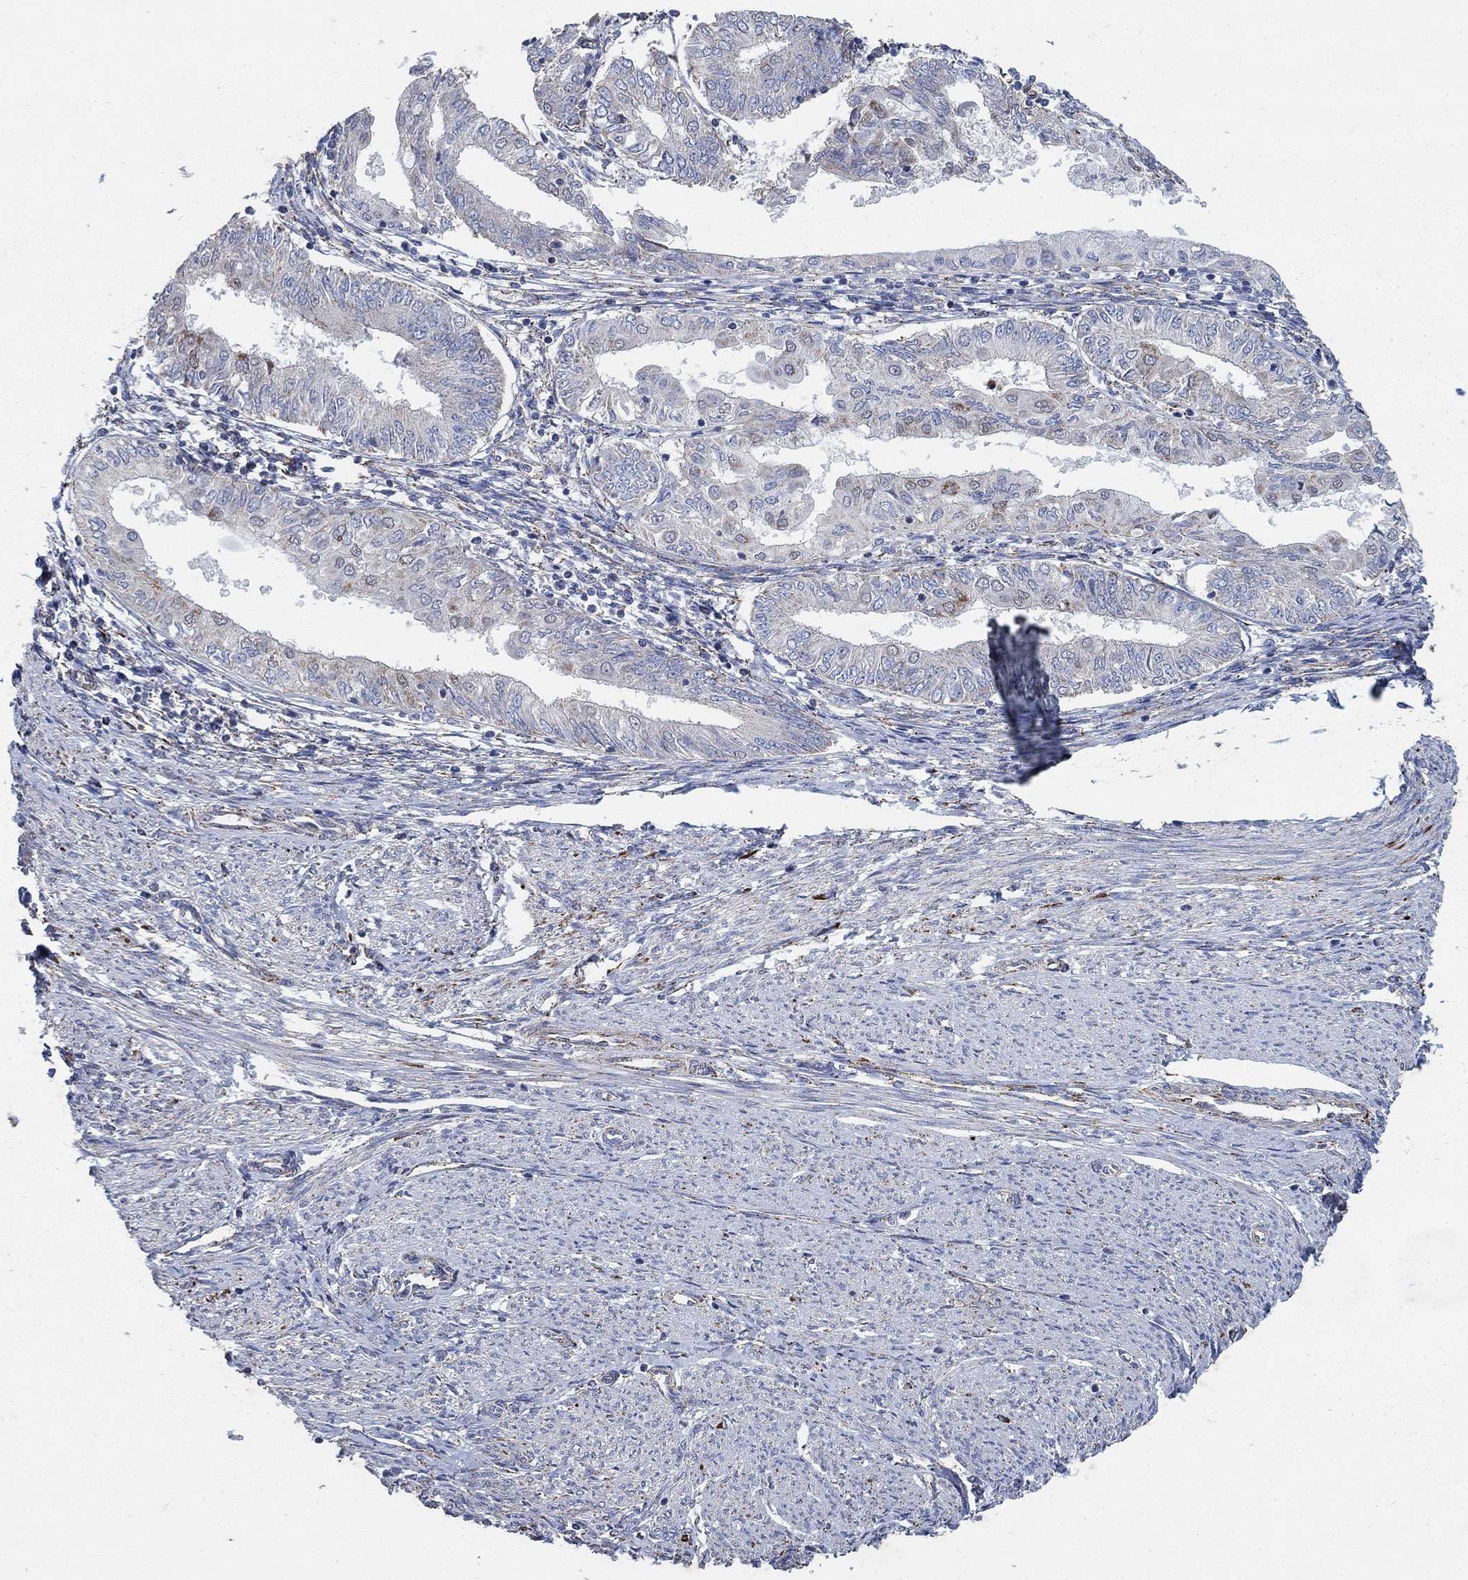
{"staining": {"intensity": "moderate", "quantity": "<25%", "location": "cytoplasmic/membranous"}, "tissue": "endometrial cancer", "cell_type": "Tumor cells", "image_type": "cancer", "snomed": [{"axis": "morphology", "description": "Adenocarcinoma, NOS"}, {"axis": "topography", "description": "Endometrium"}], "caption": "High-magnification brightfield microscopy of endometrial cancer stained with DAB (brown) and counterstained with hematoxylin (blue). tumor cells exhibit moderate cytoplasmic/membranous positivity is present in approximately<25% of cells. The staining is performed using DAB brown chromogen to label protein expression. The nuclei are counter-stained blue using hematoxylin.", "gene": "PNPLA2", "patient": {"sex": "female", "age": 68}}